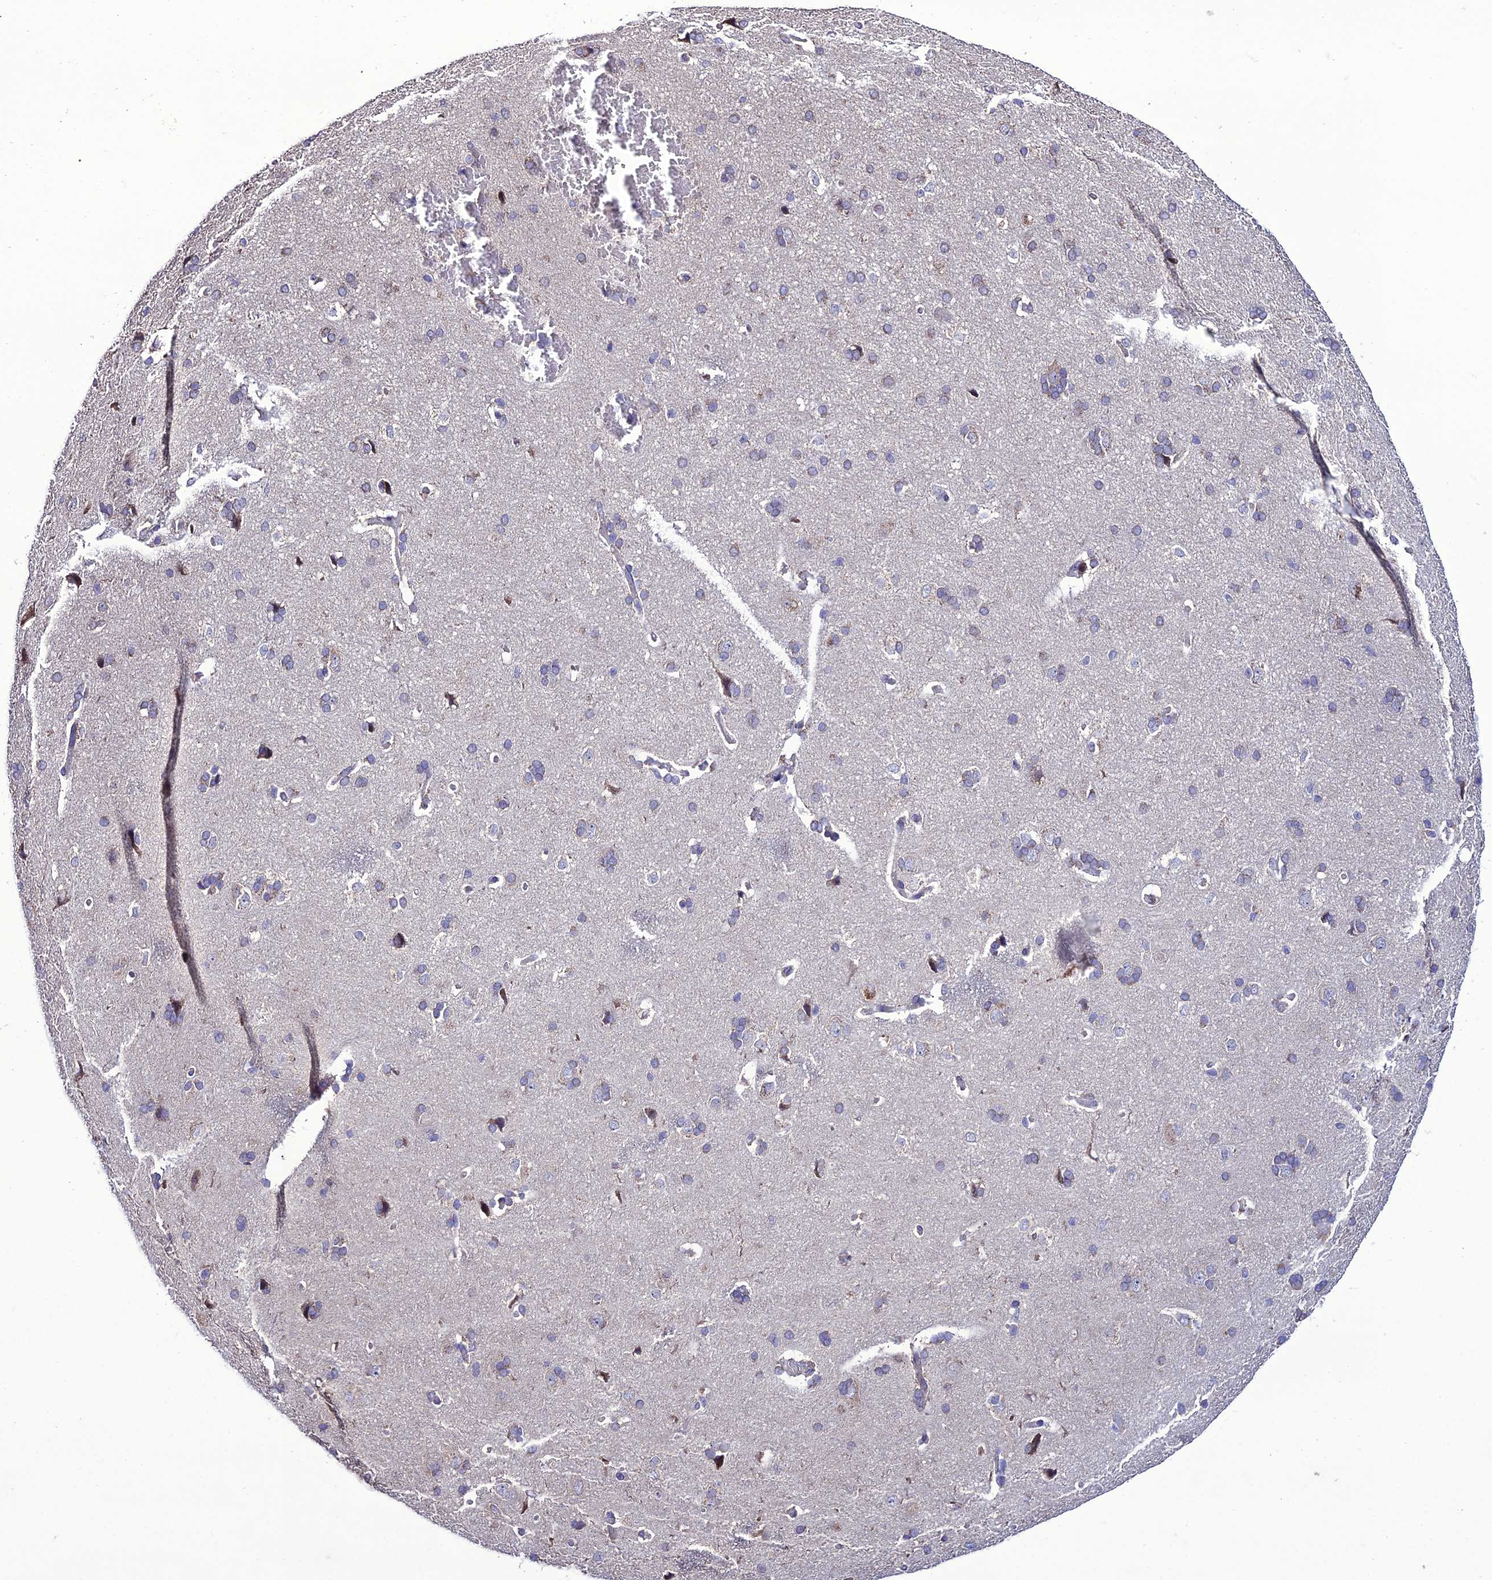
{"staining": {"intensity": "negative", "quantity": "none", "location": "none"}, "tissue": "cerebral cortex", "cell_type": "Endothelial cells", "image_type": "normal", "snomed": [{"axis": "morphology", "description": "Normal tissue, NOS"}, {"axis": "topography", "description": "Cerebral cortex"}], "caption": "A photomicrograph of cerebral cortex stained for a protein exhibits no brown staining in endothelial cells.", "gene": "HOGA1", "patient": {"sex": "male", "age": 62}}